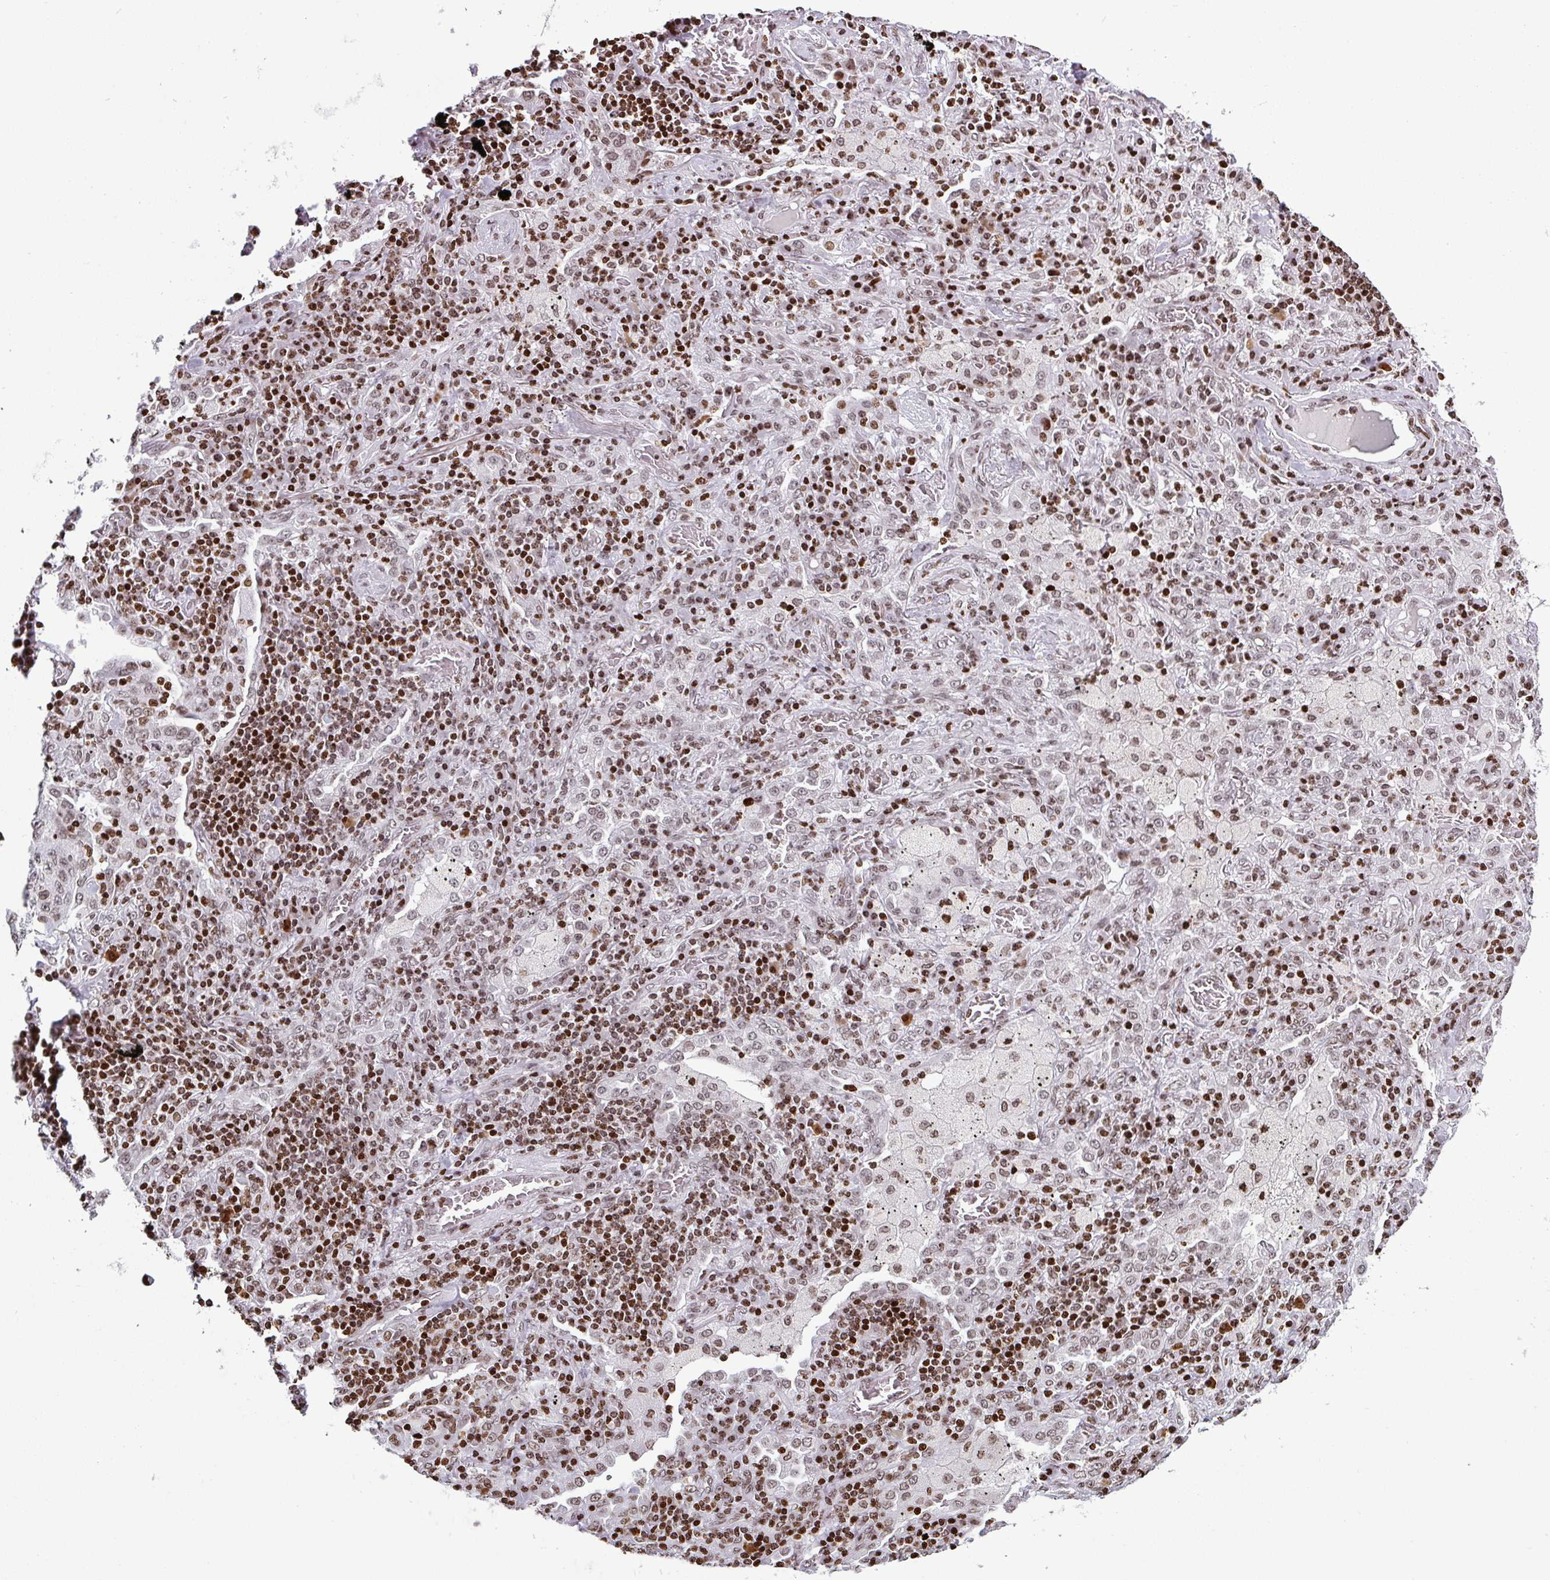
{"staining": {"intensity": "weak", "quantity": ">75%", "location": "nuclear"}, "tissue": "lung cancer", "cell_type": "Tumor cells", "image_type": "cancer", "snomed": [{"axis": "morphology", "description": "Squamous cell carcinoma, NOS"}, {"axis": "topography", "description": "Lung"}], "caption": "Weak nuclear positivity for a protein is seen in approximately >75% of tumor cells of lung squamous cell carcinoma using immunohistochemistry (IHC).", "gene": "RASL11A", "patient": {"sex": "female", "age": 63}}